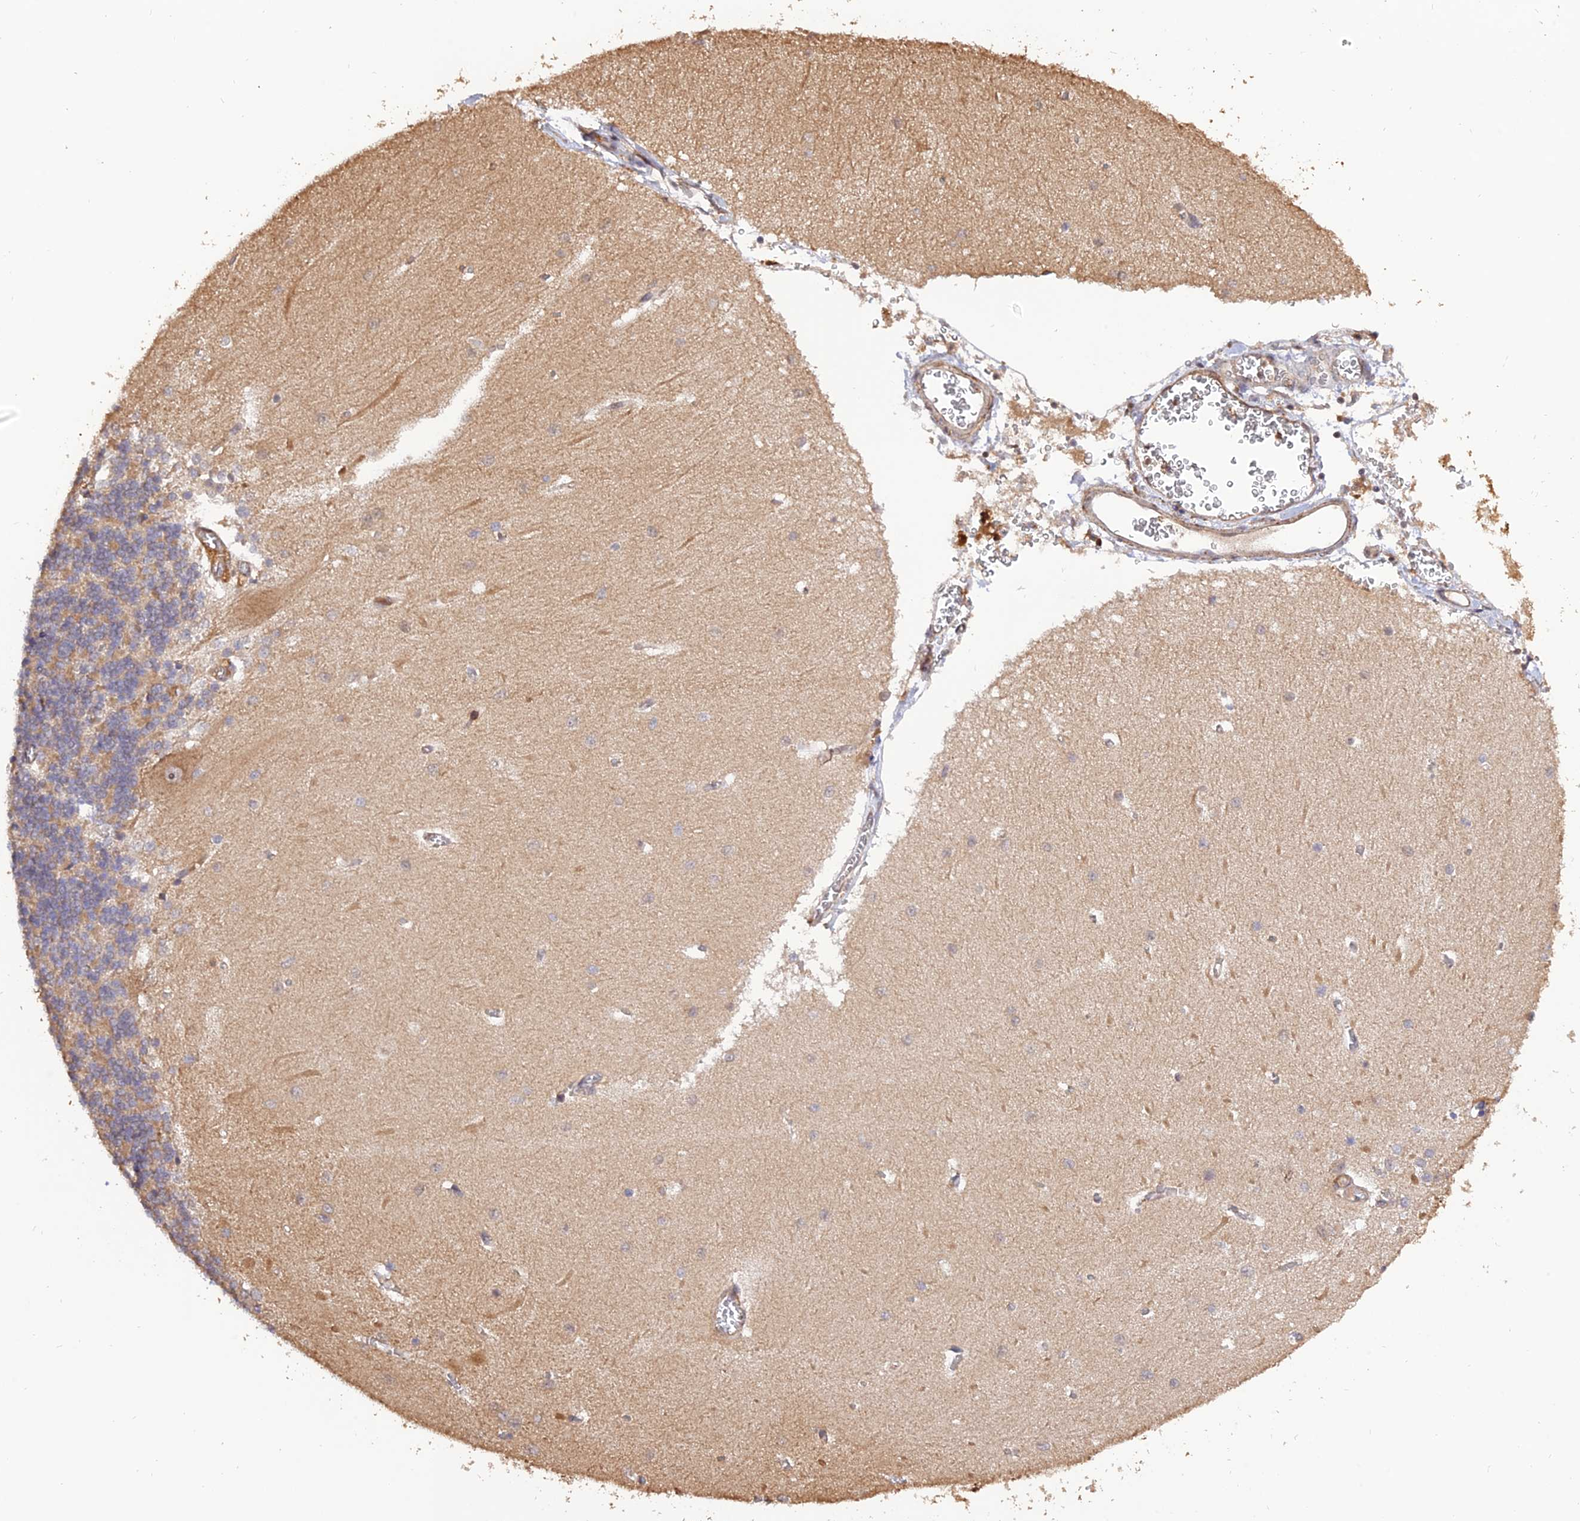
{"staining": {"intensity": "weak", "quantity": "<25%", "location": "cytoplasmic/membranous"}, "tissue": "cerebellum", "cell_type": "Cells in granular layer", "image_type": "normal", "snomed": [{"axis": "morphology", "description": "Normal tissue, NOS"}, {"axis": "topography", "description": "Cerebellum"}], "caption": "High magnification brightfield microscopy of normal cerebellum stained with DAB (3,3'-diaminobenzidine) (brown) and counterstained with hematoxylin (blue): cells in granular layer show no significant positivity.", "gene": "CREBL2", "patient": {"sex": "male", "age": 37}}